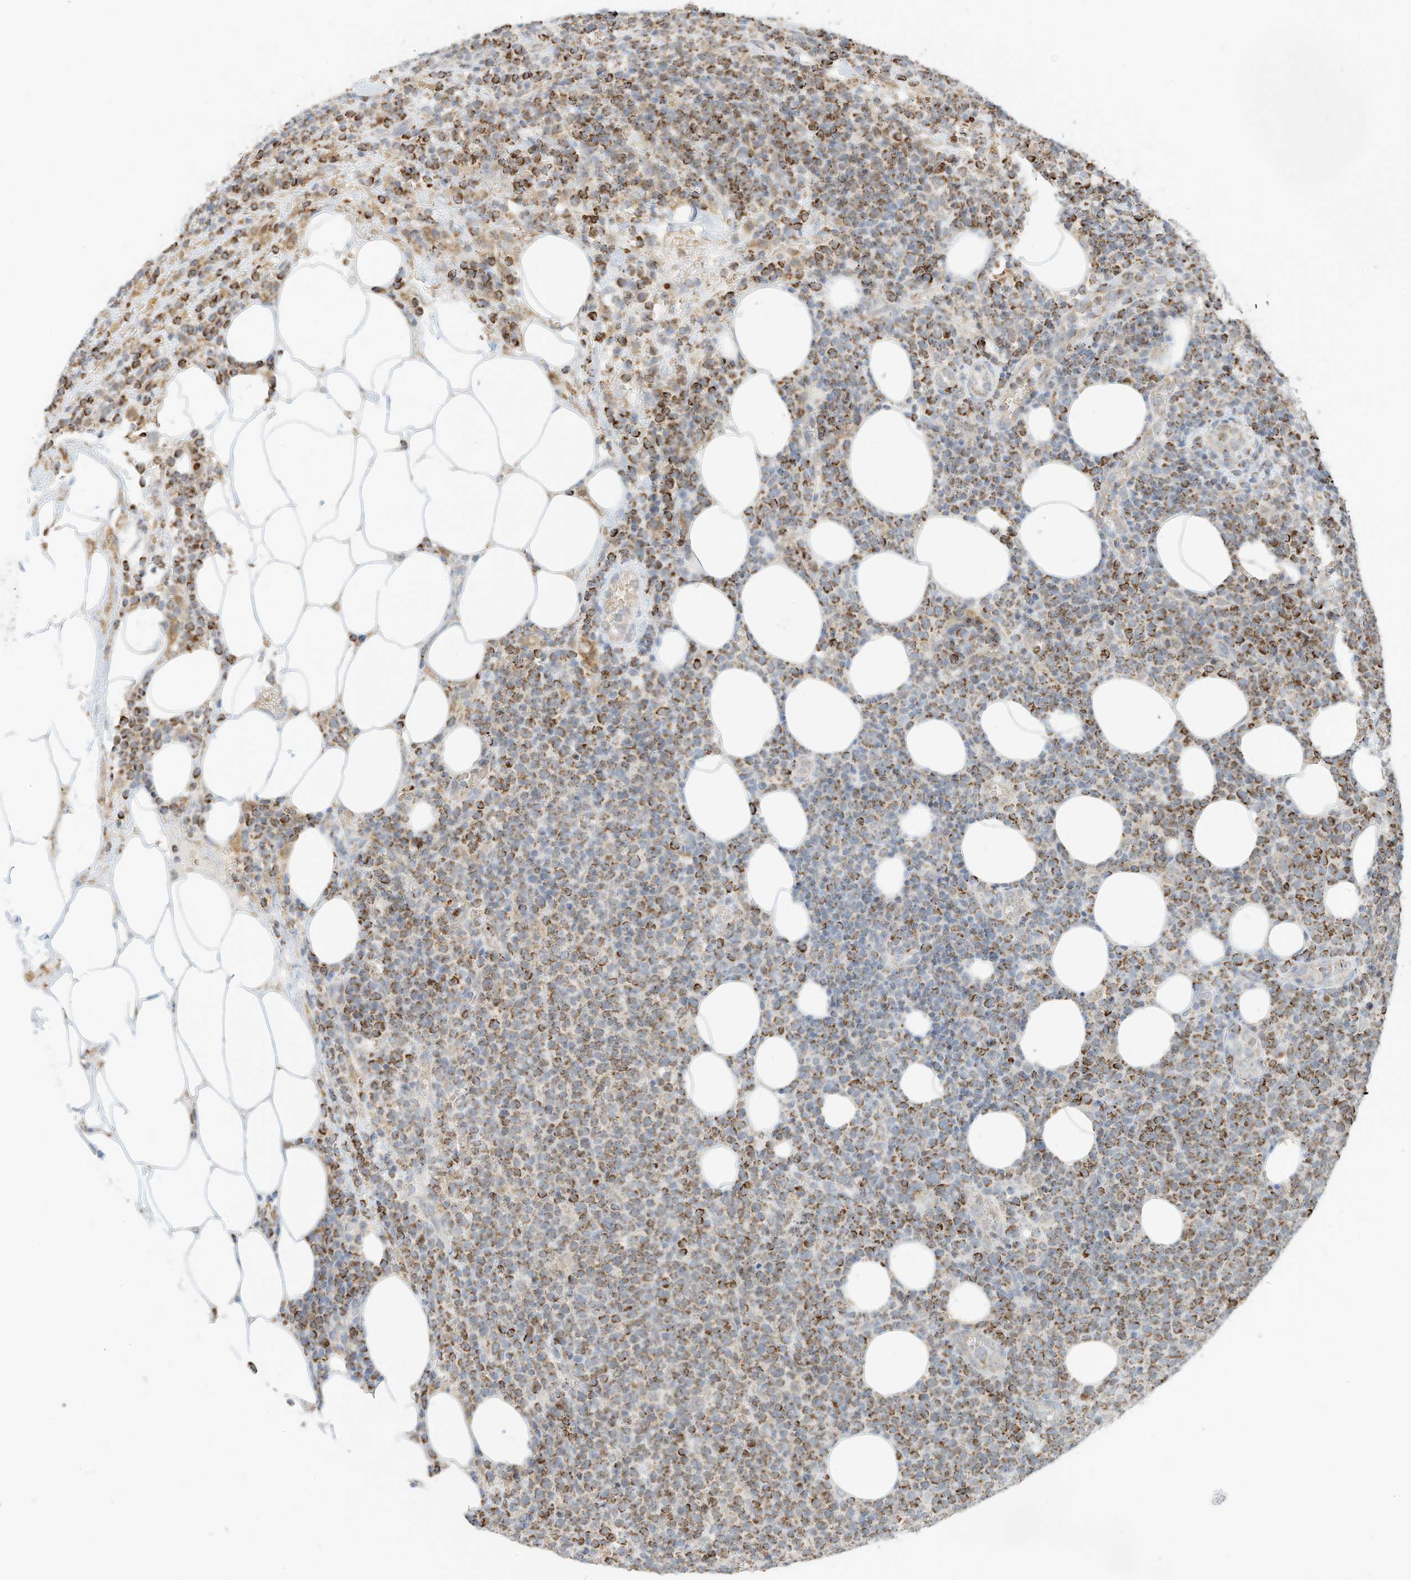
{"staining": {"intensity": "moderate", "quantity": "25%-75%", "location": "cytoplasmic/membranous"}, "tissue": "lymphoma", "cell_type": "Tumor cells", "image_type": "cancer", "snomed": [{"axis": "morphology", "description": "Malignant lymphoma, non-Hodgkin's type, High grade"}, {"axis": "topography", "description": "Lymph node"}], "caption": "Immunohistochemistry (IHC) photomicrograph of high-grade malignant lymphoma, non-Hodgkin's type stained for a protein (brown), which exhibits medium levels of moderate cytoplasmic/membranous expression in approximately 25%-75% of tumor cells.", "gene": "MTUS2", "patient": {"sex": "male", "age": 61}}